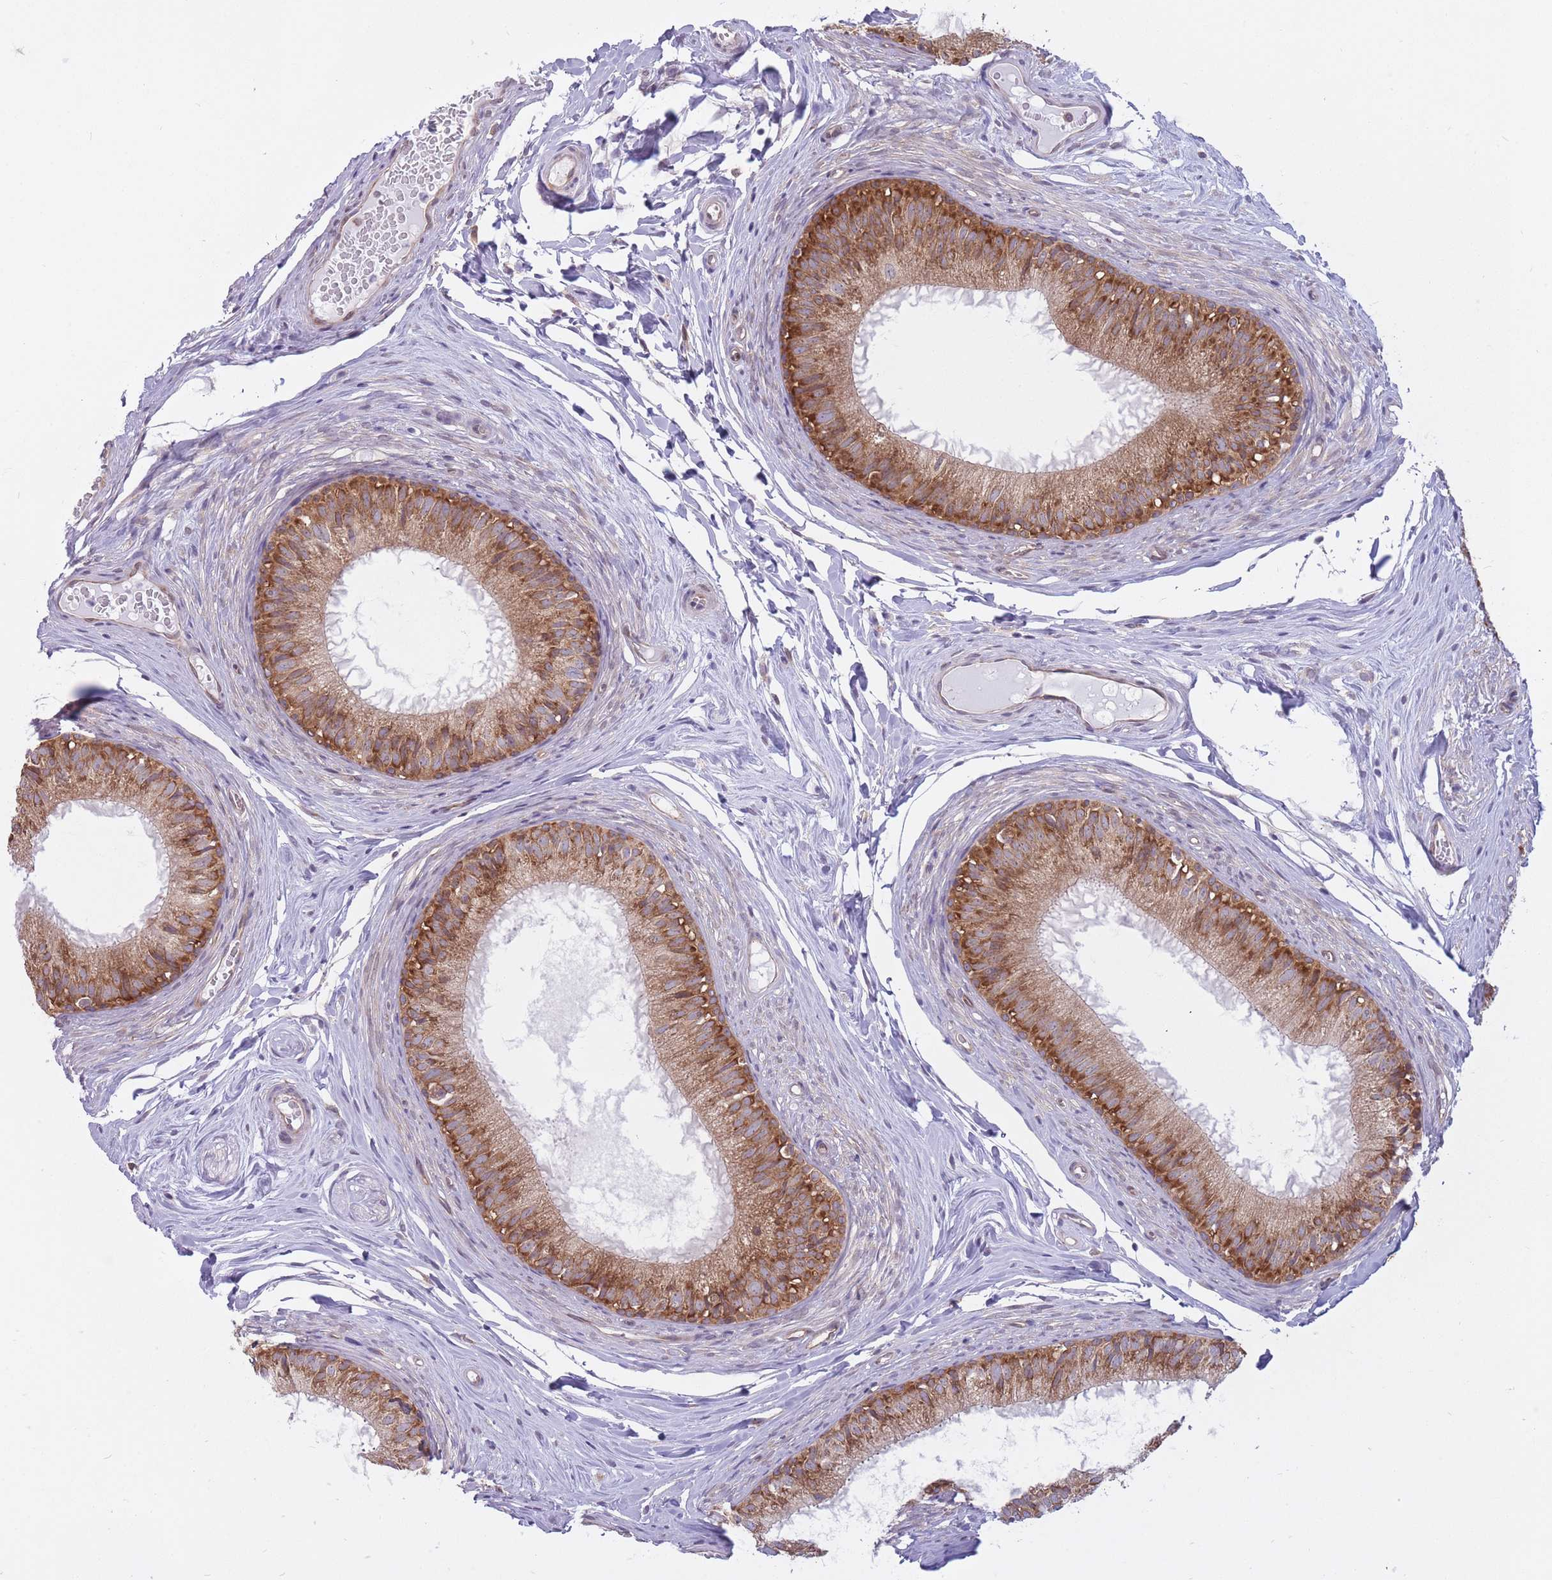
{"staining": {"intensity": "strong", "quantity": ">75%", "location": "cytoplasmic/membranous"}, "tissue": "epididymis", "cell_type": "Glandular cells", "image_type": "normal", "snomed": [{"axis": "morphology", "description": "Normal tissue, NOS"}, {"axis": "topography", "description": "Epididymis"}], "caption": "Epididymis stained with a brown dye exhibits strong cytoplasmic/membranous positive positivity in approximately >75% of glandular cells.", "gene": "CCDC124", "patient": {"sex": "male", "age": 25}}